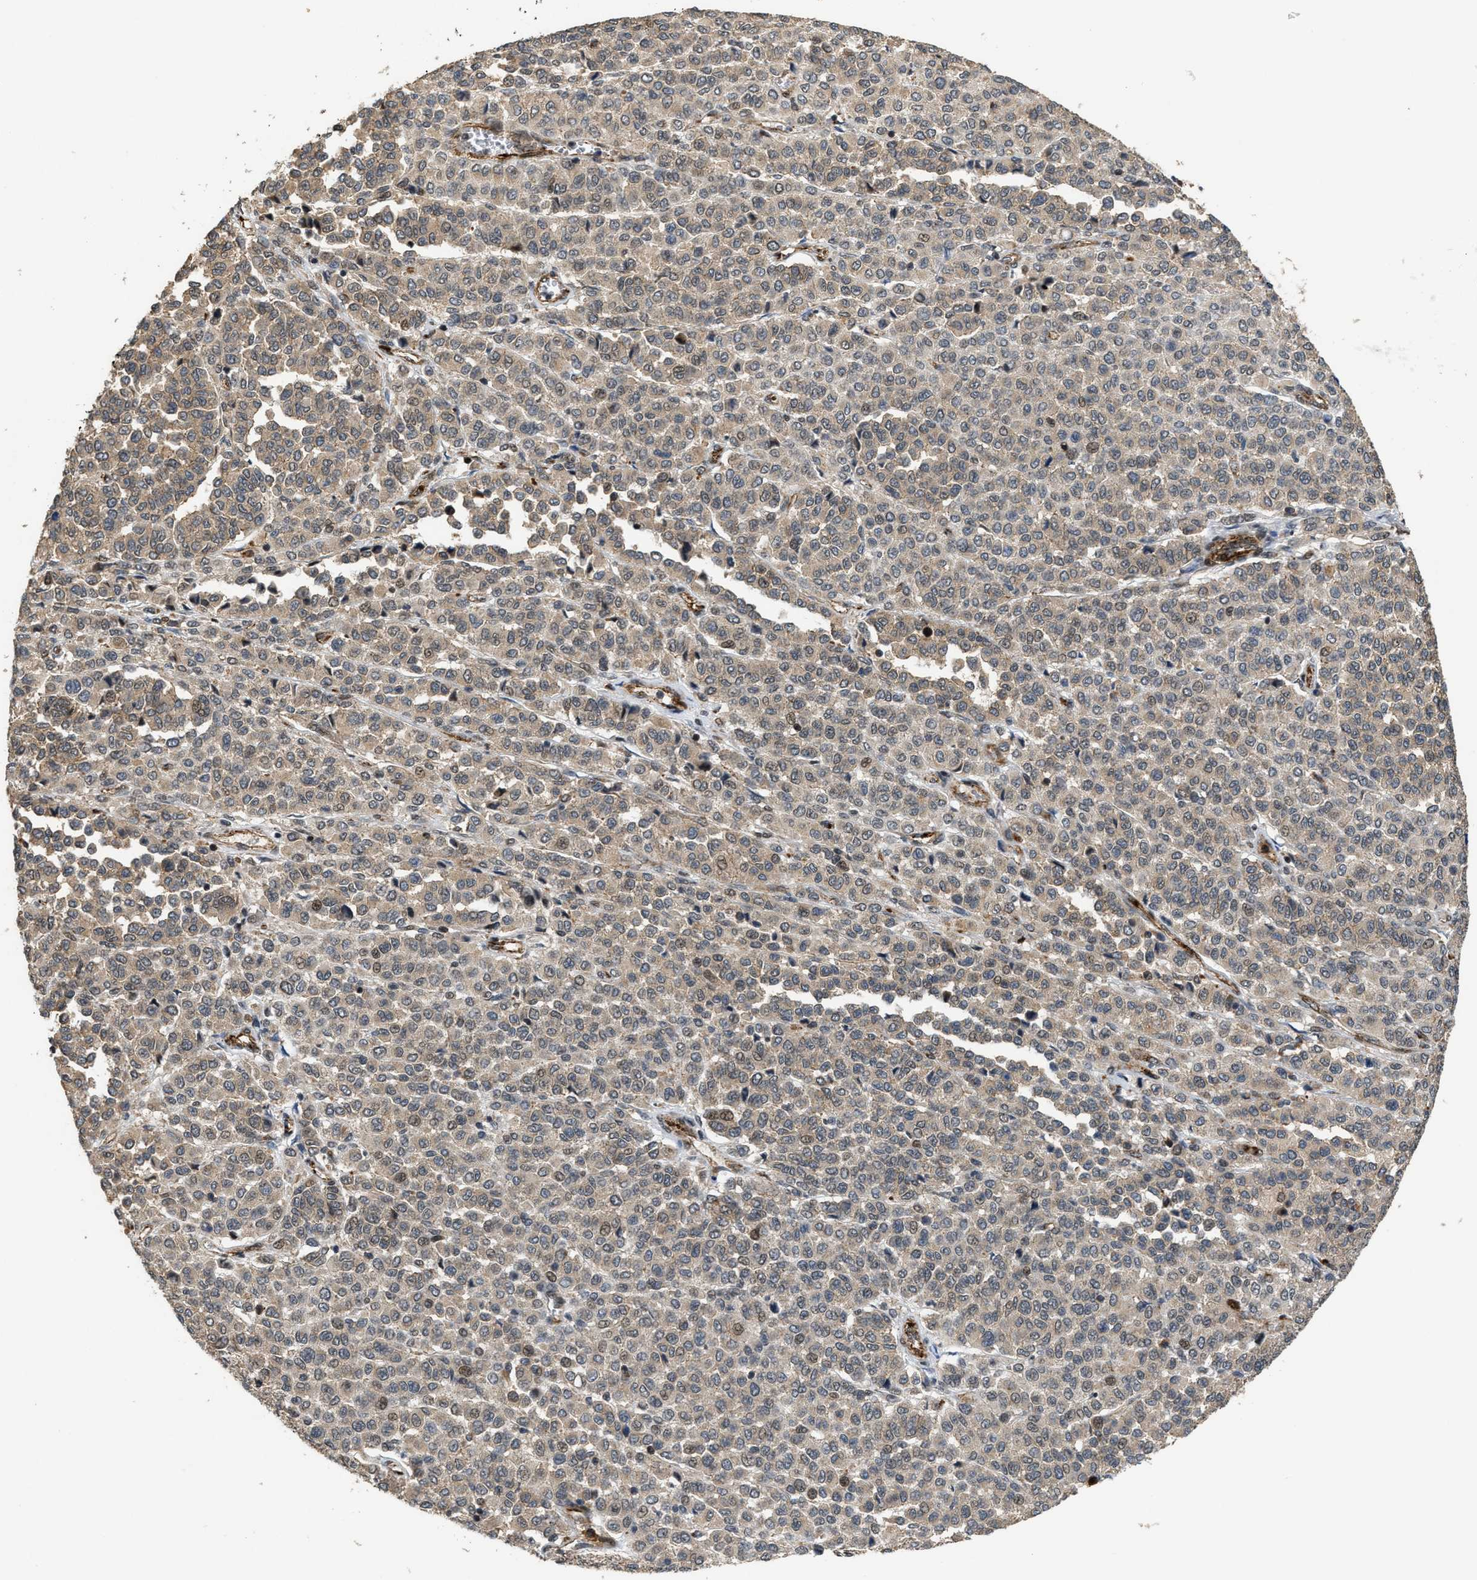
{"staining": {"intensity": "weak", "quantity": ">75%", "location": "cytoplasmic/membranous"}, "tissue": "melanoma", "cell_type": "Tumor cells", "image_type": "cancer", "snomed": [{"axis": "morphology", "description": "Malignant melanoma, Metastatic site"}, {"axis": "topography", "description": "Pancreas"}], "caption": "An image showing weak cytoplasmic/membranous expression in approximately >75% of tumor cells in malignant melanoma (metastatic site), as visualized by brown immunohistochemical staining.", "gene": "DPF2", "patient": {"sex": "female", "age": 30}}